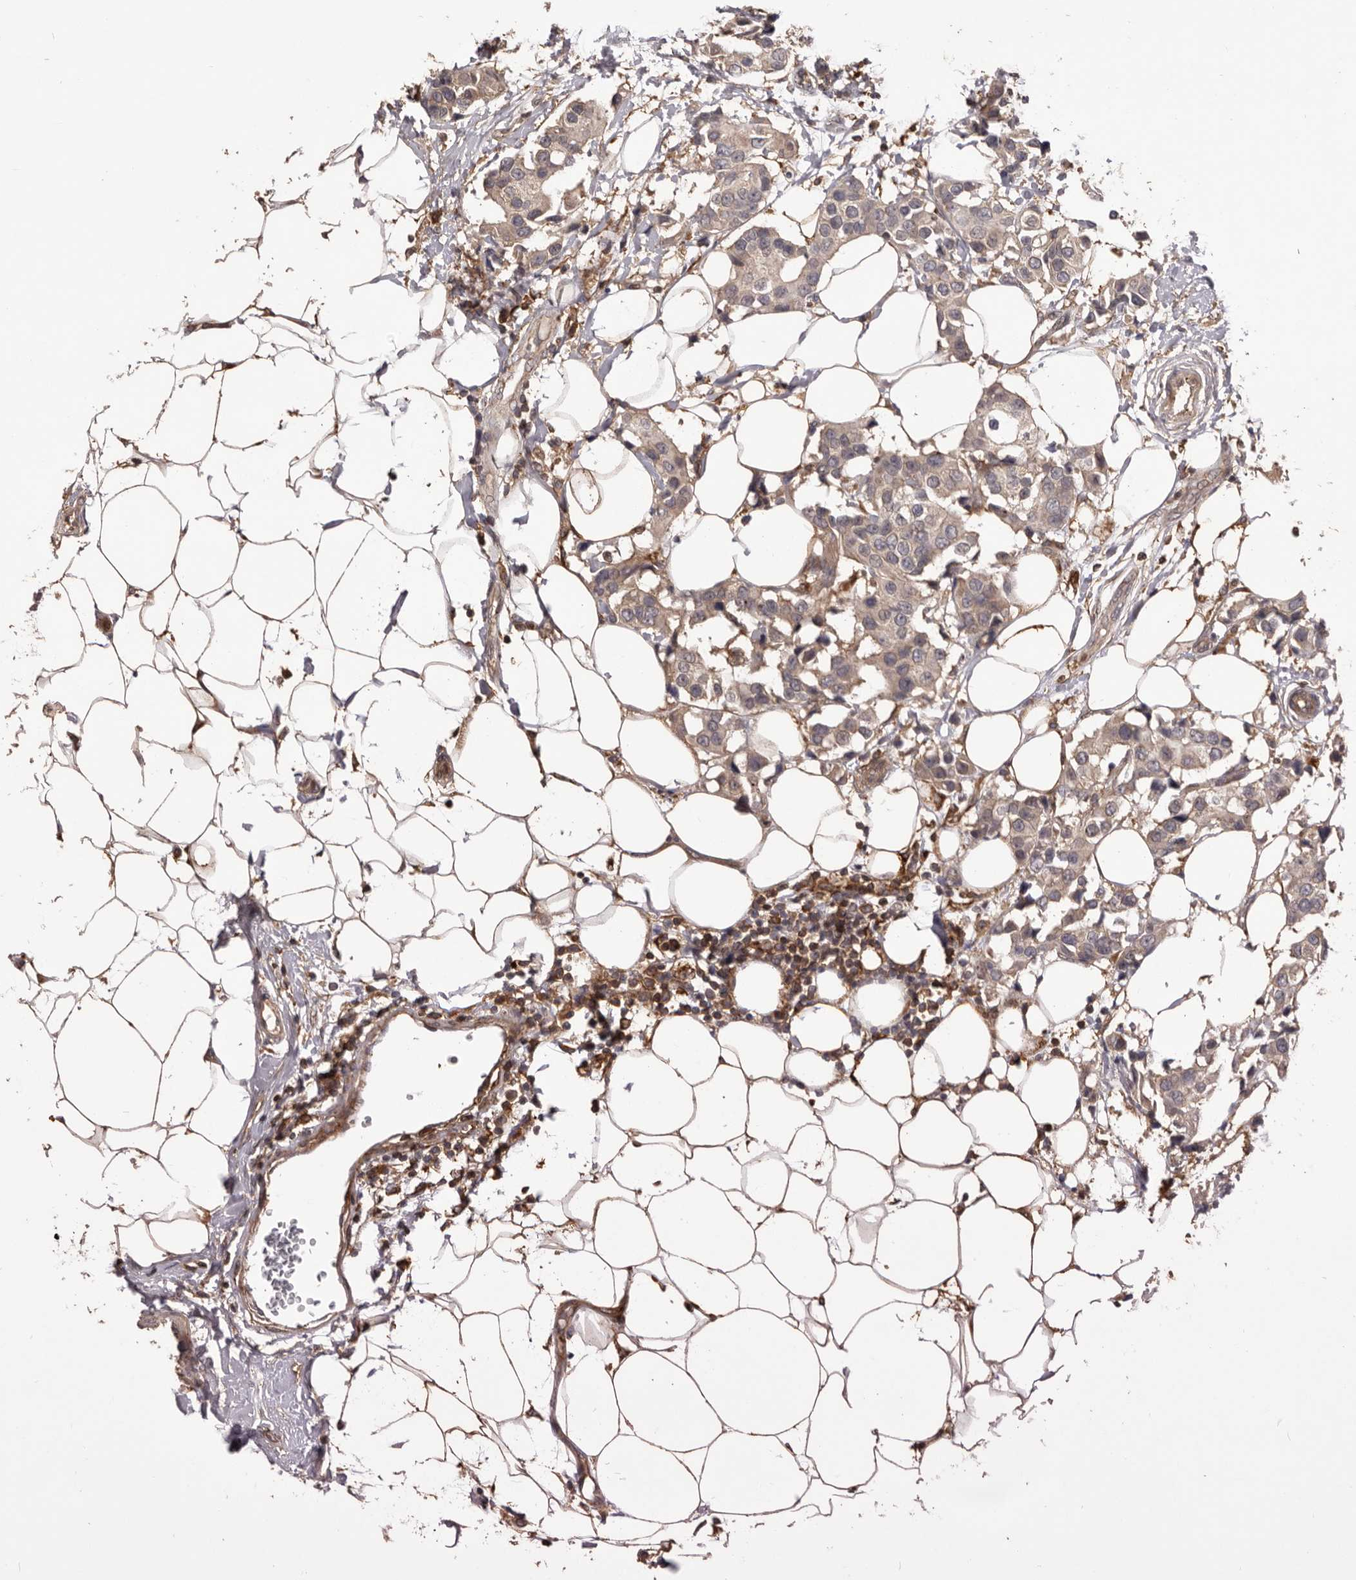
{"staining": {"intensity": "weak", "quantity": "25%-75%", "location": "cytoplasmic/membranous"}, "tissue": "breast cancer", "cell_type": "Tumor cells", "image_type": "cancer", "snomed": [{"axis": "morphology", "description": "Normal tissue, NOS"}, {"axis": "morphology", "description": "Duct carcinoma"}, {"axis": "topography", "description": "Breast"}], "caption": "Breast cancer (intraductal carcinoma) stained for a protein exhibits weak cytoplasmic/membranous positivity in tumor cells. (Brightfield microscopy of DAB IHC at high magnification).", "gene": "GLIPR2", "patient": {"sex": "female", "age": 39}}